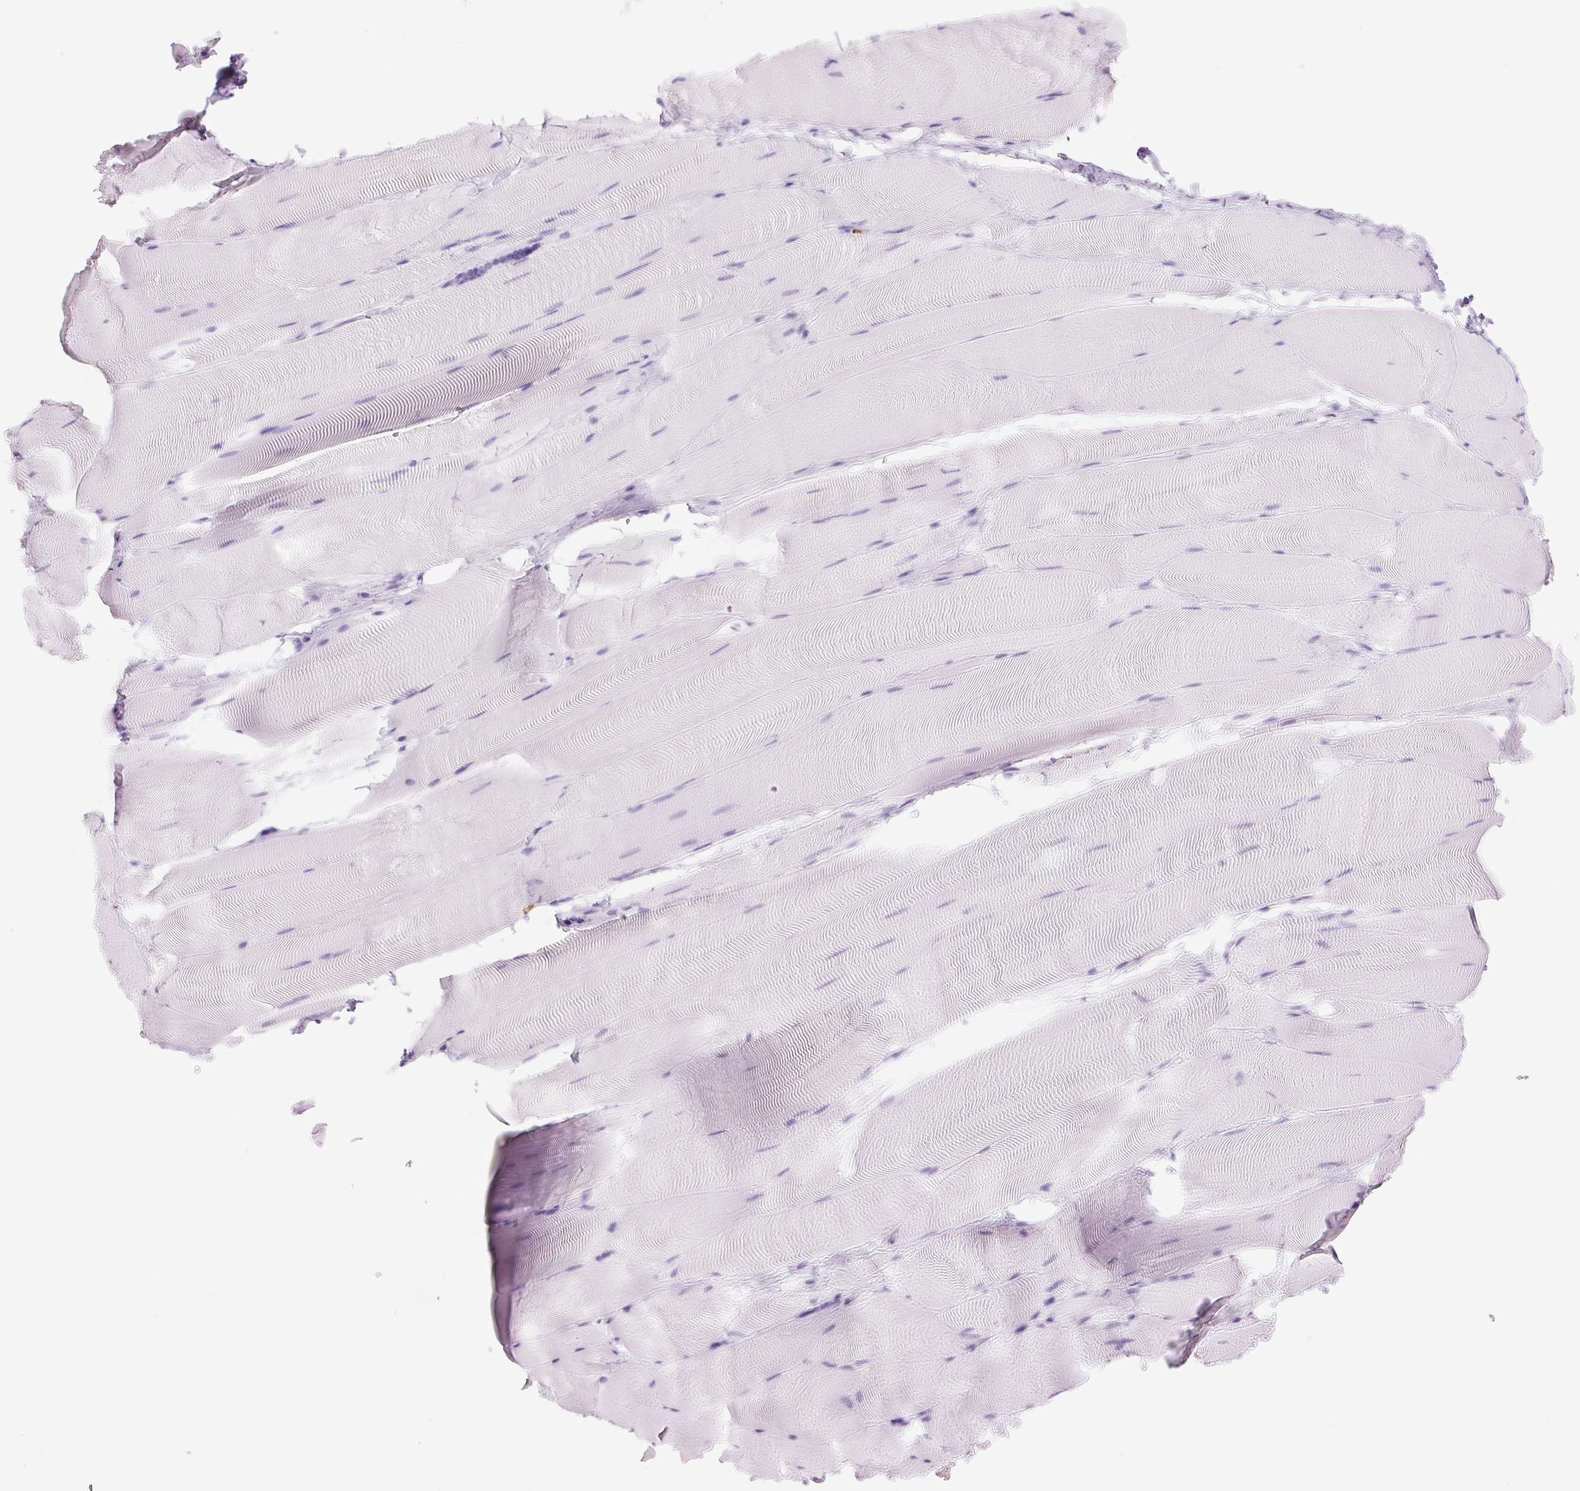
{"staining": {"intensity": "negative", "quantity": "none", "location": "none"}, "tissue": "skeletal muscle", "cell_type": "Myocytes", "image_type": "normal", "snomed": [{"axis": "morphology", "description": "Normal tissue, NOS"}, {"axis": "topography", "description": "Skeletal muscle"}], "caption": "DAB (3,3'-diaminobenzidine) immunohistochemical staining of unremarkable human skeletal muscle displays no significant positivity in myocytes. (DAB (3,3'-diaminobenzidine) IHC with hematoxylin counter stain).", "gene": "LYZ", "patient": {"sex": "female", "age": 64}}